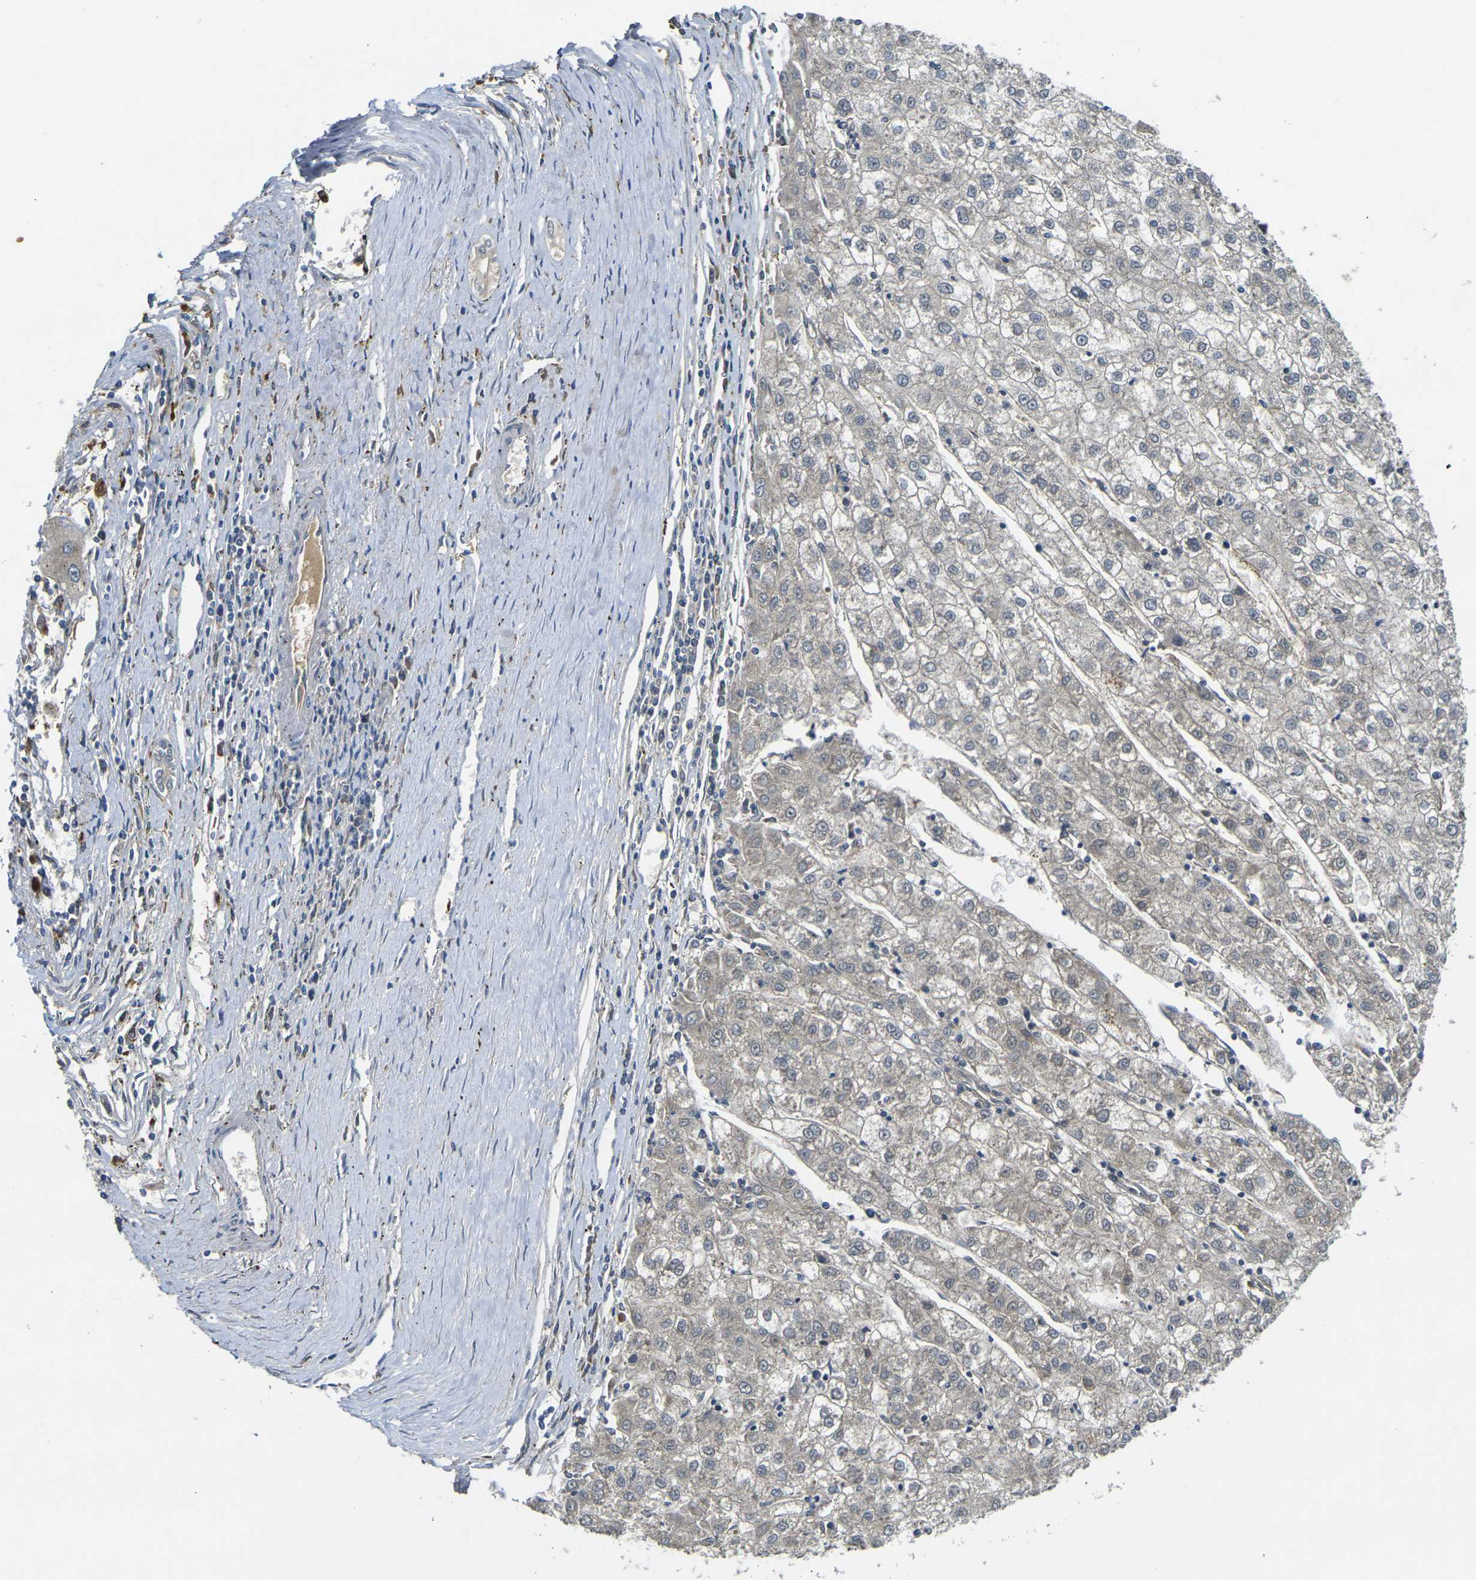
{"staining": {"intensity": "negative", "quantity": "none", "location": "none"}, "tissue": "liver cancer", "cell_type": "Tumor cells", "image_type": "cancer", "snomed": [{"axis": "morphology", "description": "Carcinoma, Hepatocellular, NOS"}, {"axis": "topography", "description": "Liver"}], "caption": "The histopathology image displays no staining of tumor cells in liver cancer (hepatocellular carcinoma).", "gene": "PIGL", "patient": {"sex": "male", "age": 72}}